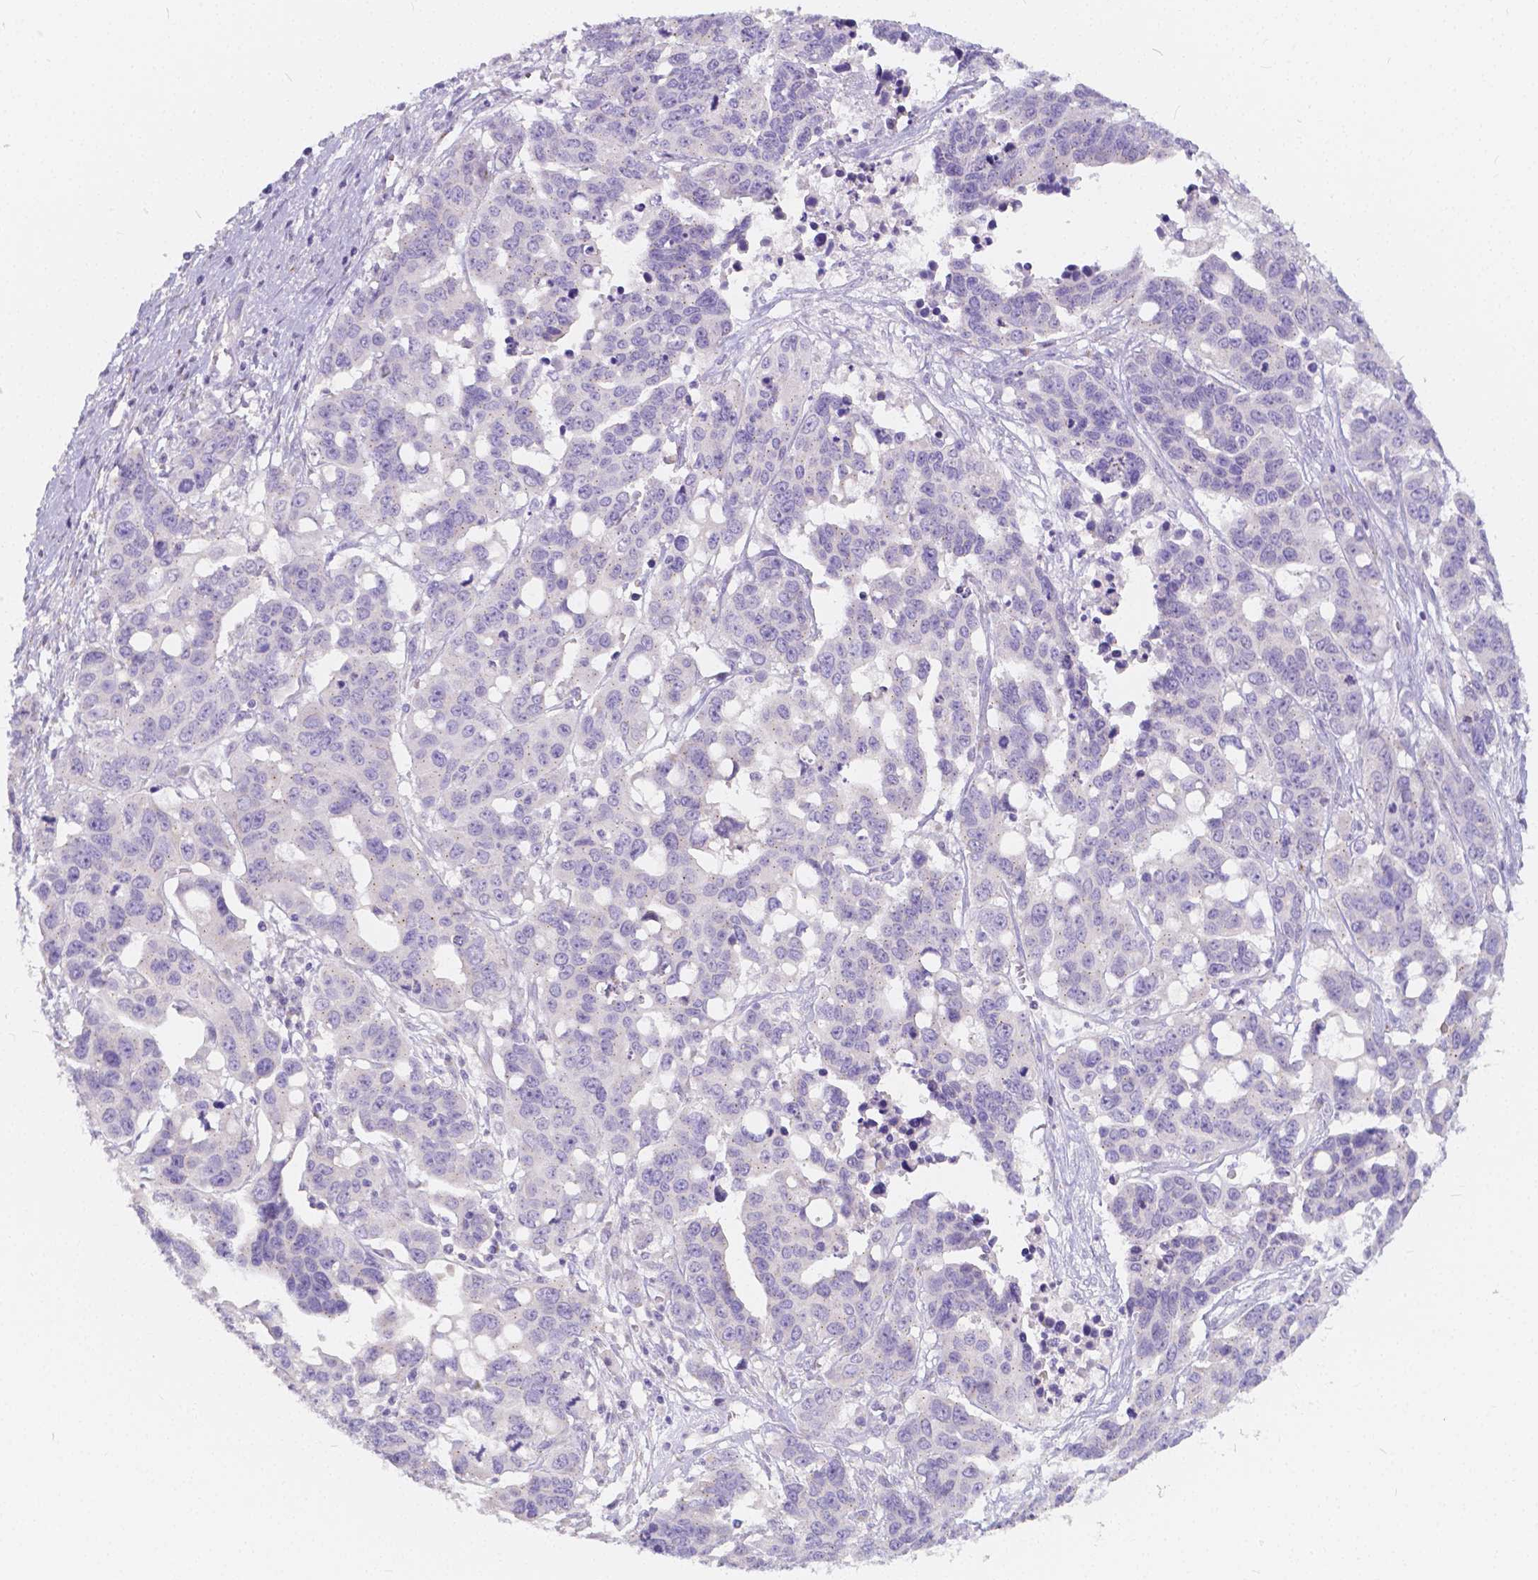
{"staining": {"intensity": "negative", "quantity": "none", "location": "none"}, "tissue": "ovarian cancer", "cell_type": "Tumor cells", "image_type": "cancer", "snomed": [{"axis": "morphology", "description": "Carcinoma, endometroid"}, {"axis": "topography", "description": "Ovary"}], "caption": "The immunohistochemistry image has no significant positivity in tumor cells of ovarian endometroid carcinoma tissue. The staining was performed using DAB to visualize the protein expression in brown, while the nuclei were stained in blue with hematoxylin (Magnification: 20x).", "gene": "RNF186", "patient": {"sex": "female", "age": 78}}